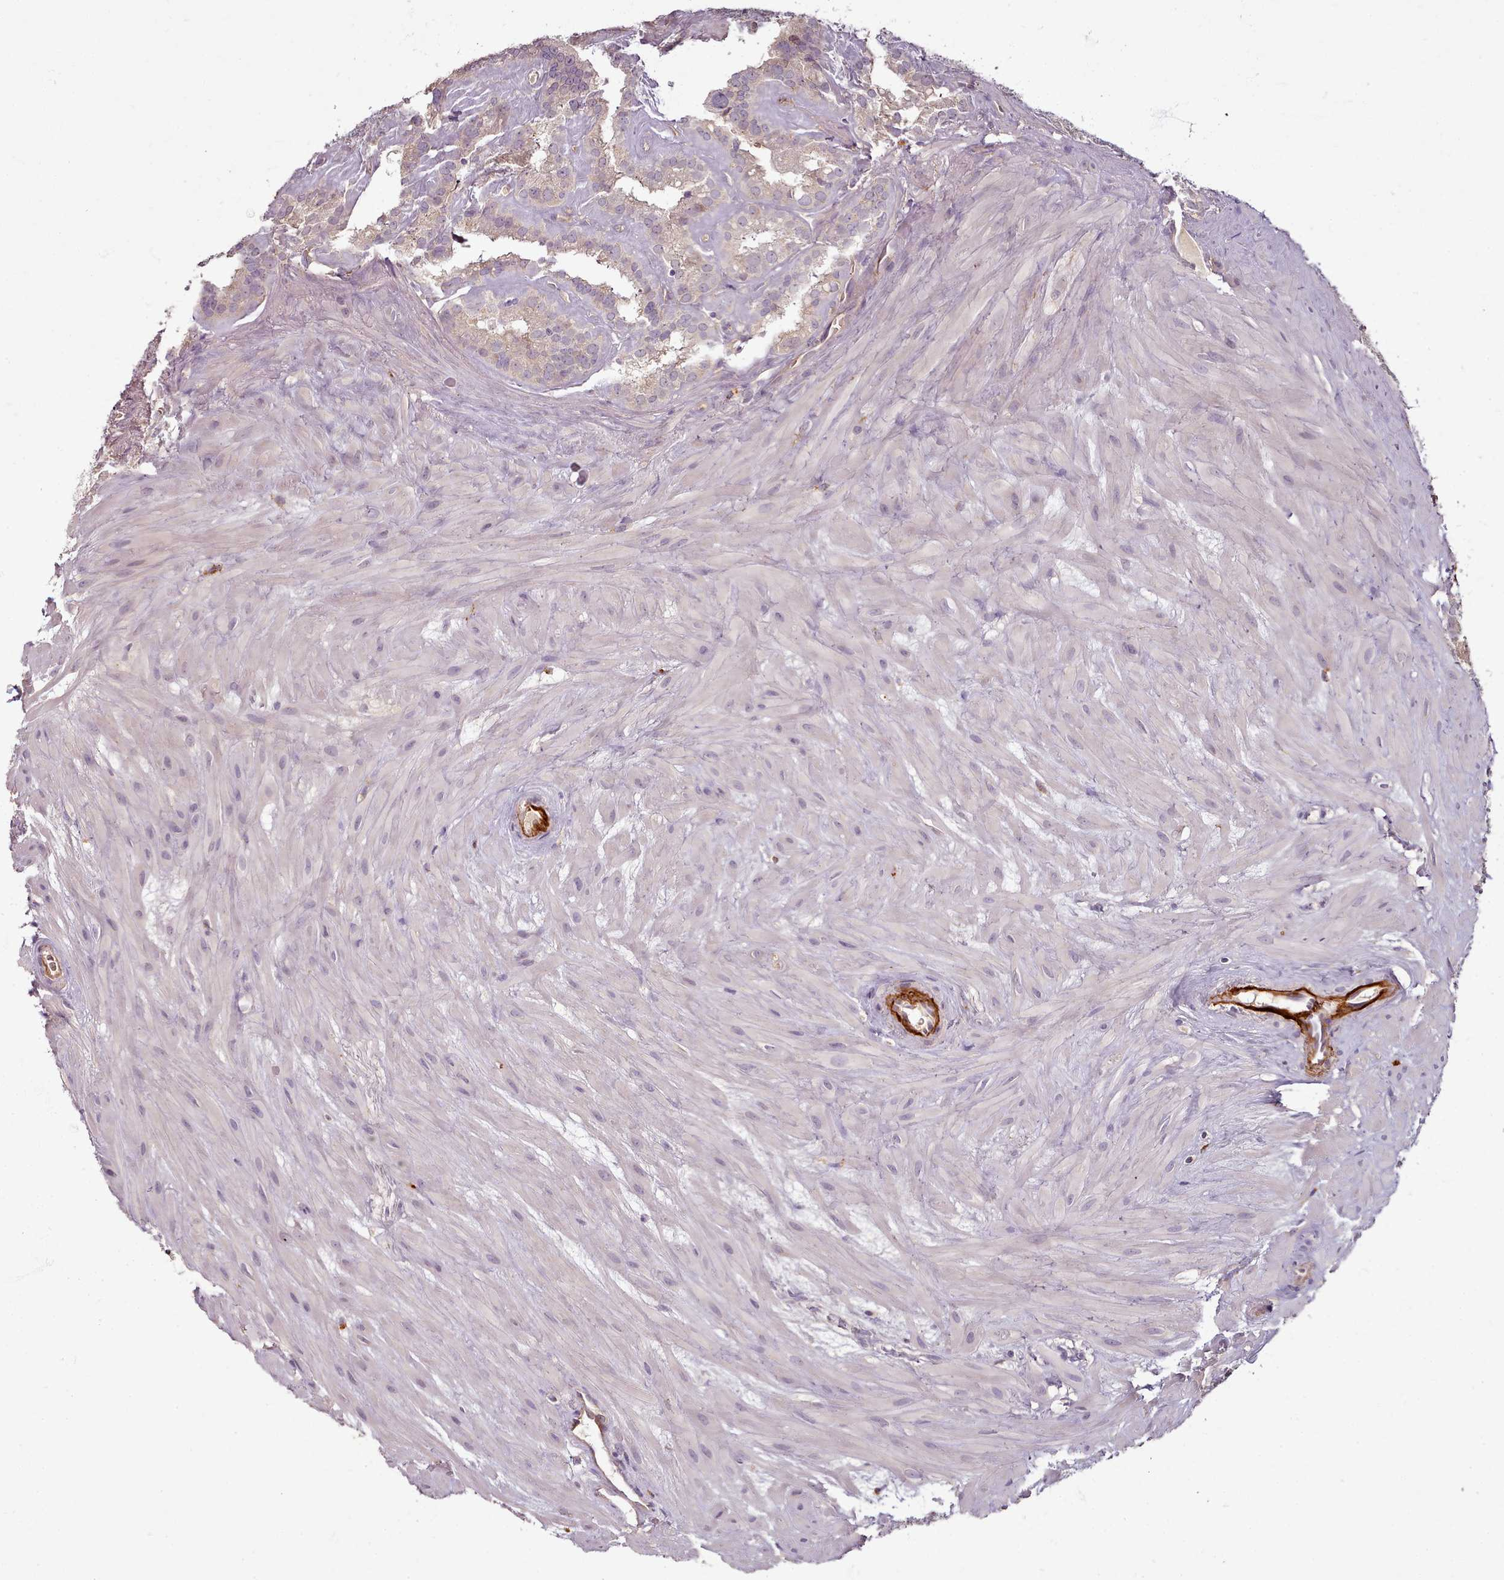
{"staining": {"intensity": "weak", "quantity": "<25%", "location": "nuclear"}, "tissue": "seminal vesicle", "cell_type": "Glandular cells", "image_type": "normal", "snomed": [{"axis": "morphology", "description": "Normal tissue, NOS"}, {"axis": "topography", "description": "Prostate"}, {"axis": "topography", "description": "Seminal veicle"}], "caption": "Immunohistochemistry of unremarkable seminal vesicle shows no expression in glandular cells. (Brightfield microscopy of DAB (3,3'-diaminobenzidine) IHC at high magnification).", "gene": "C1QTNF5", "patient": {"sex": "male", "age": 59}}